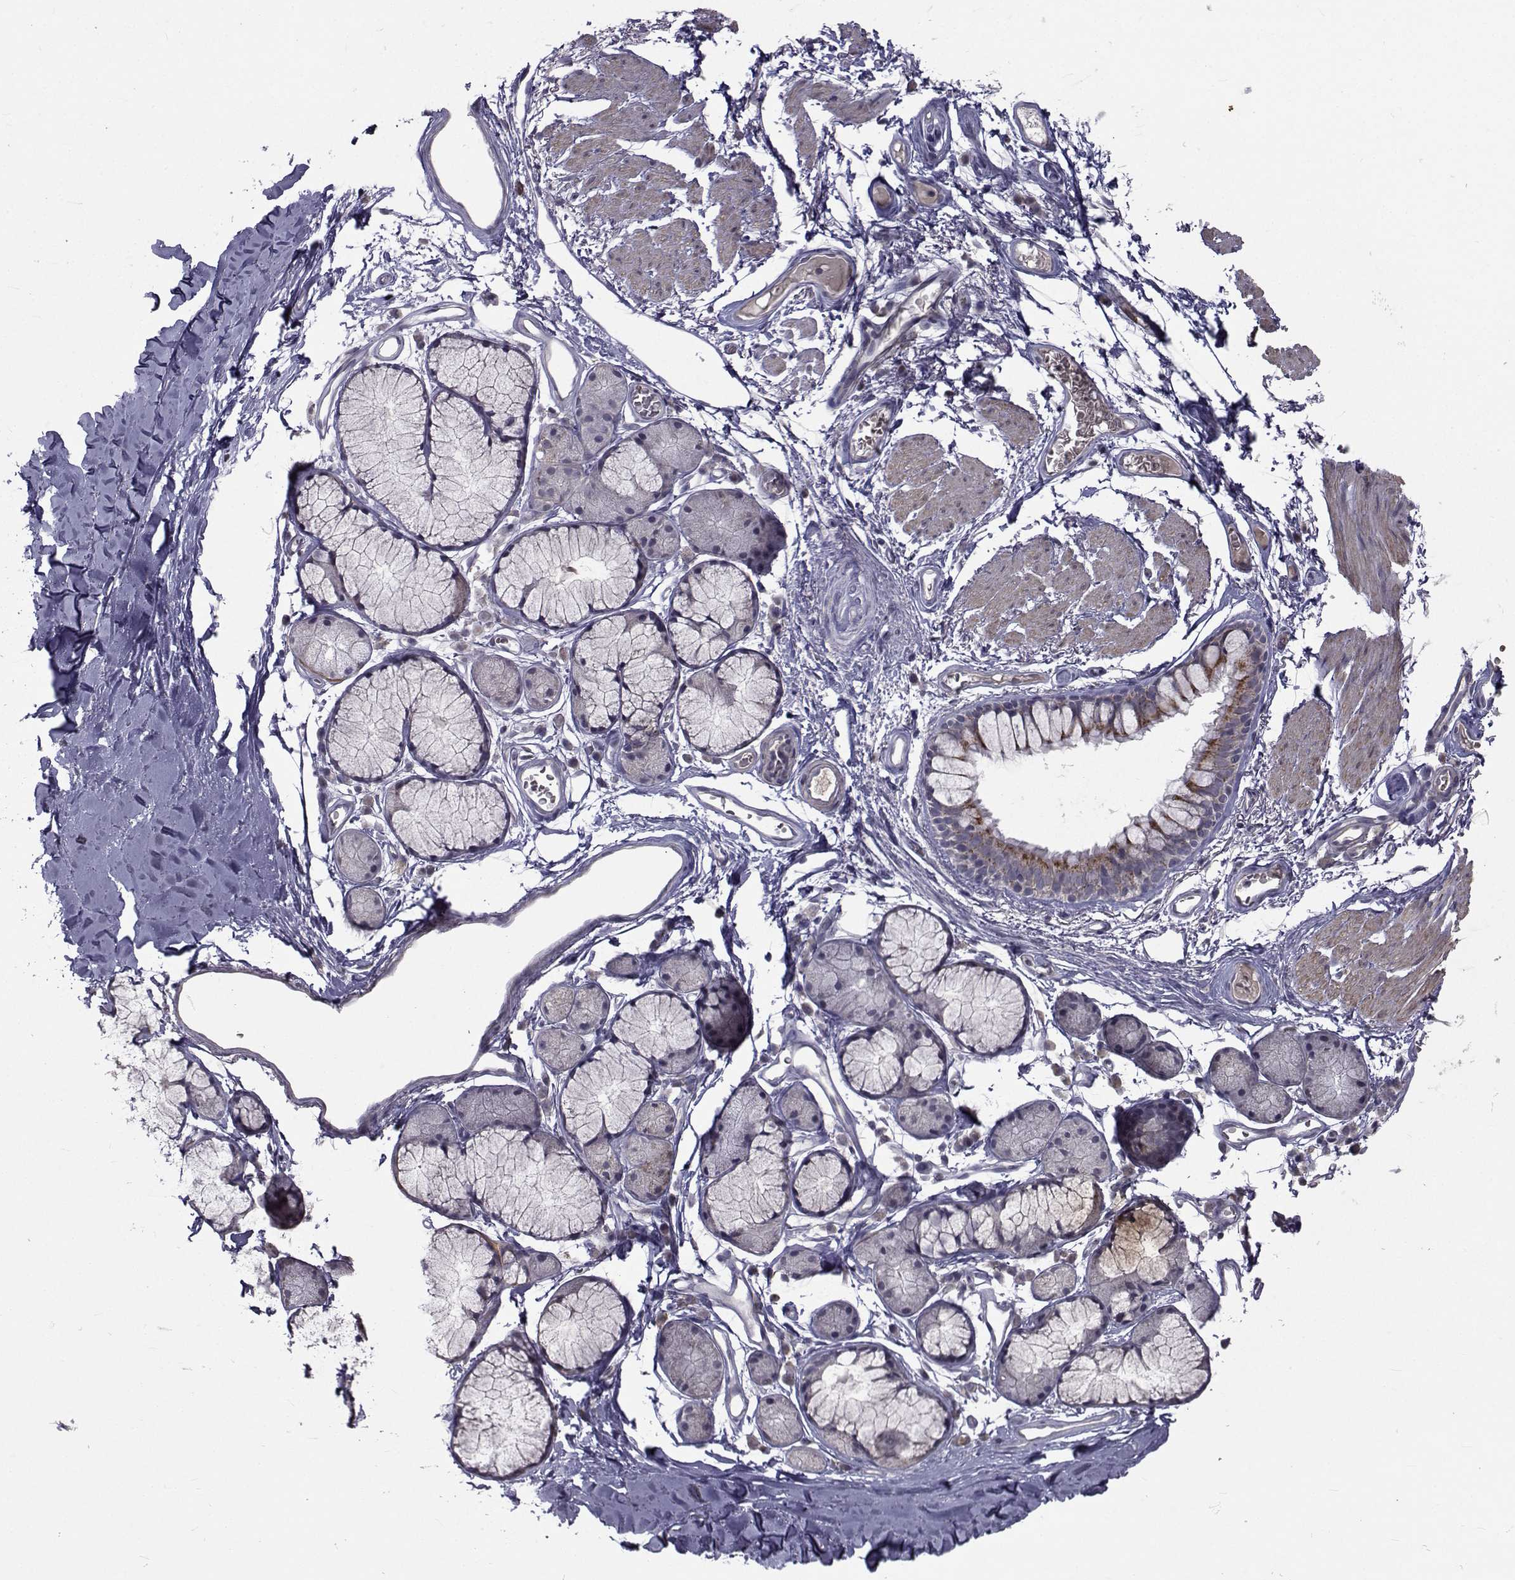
{"staining": {"intensity": "negative", "quantity": "none", "location": "none"}, "tissue": "adipose tissue", "cell_type": "Adipocytes", "image_type": "normal", "snomed": [{"axis": "morphology", "description": "Normal tissue, NOS"}, {"axis": "topography", "description": "Cartilage tissue"}, {"axis": "topography", "description": "Bronchus"}], "caption": "IHC photomicrograph of normal adipose tissue stained for a protein (brown), which displays no positivity in adipocytes.", "gene": "FDXR", "patient": {"sex": "female", "age": 79}}